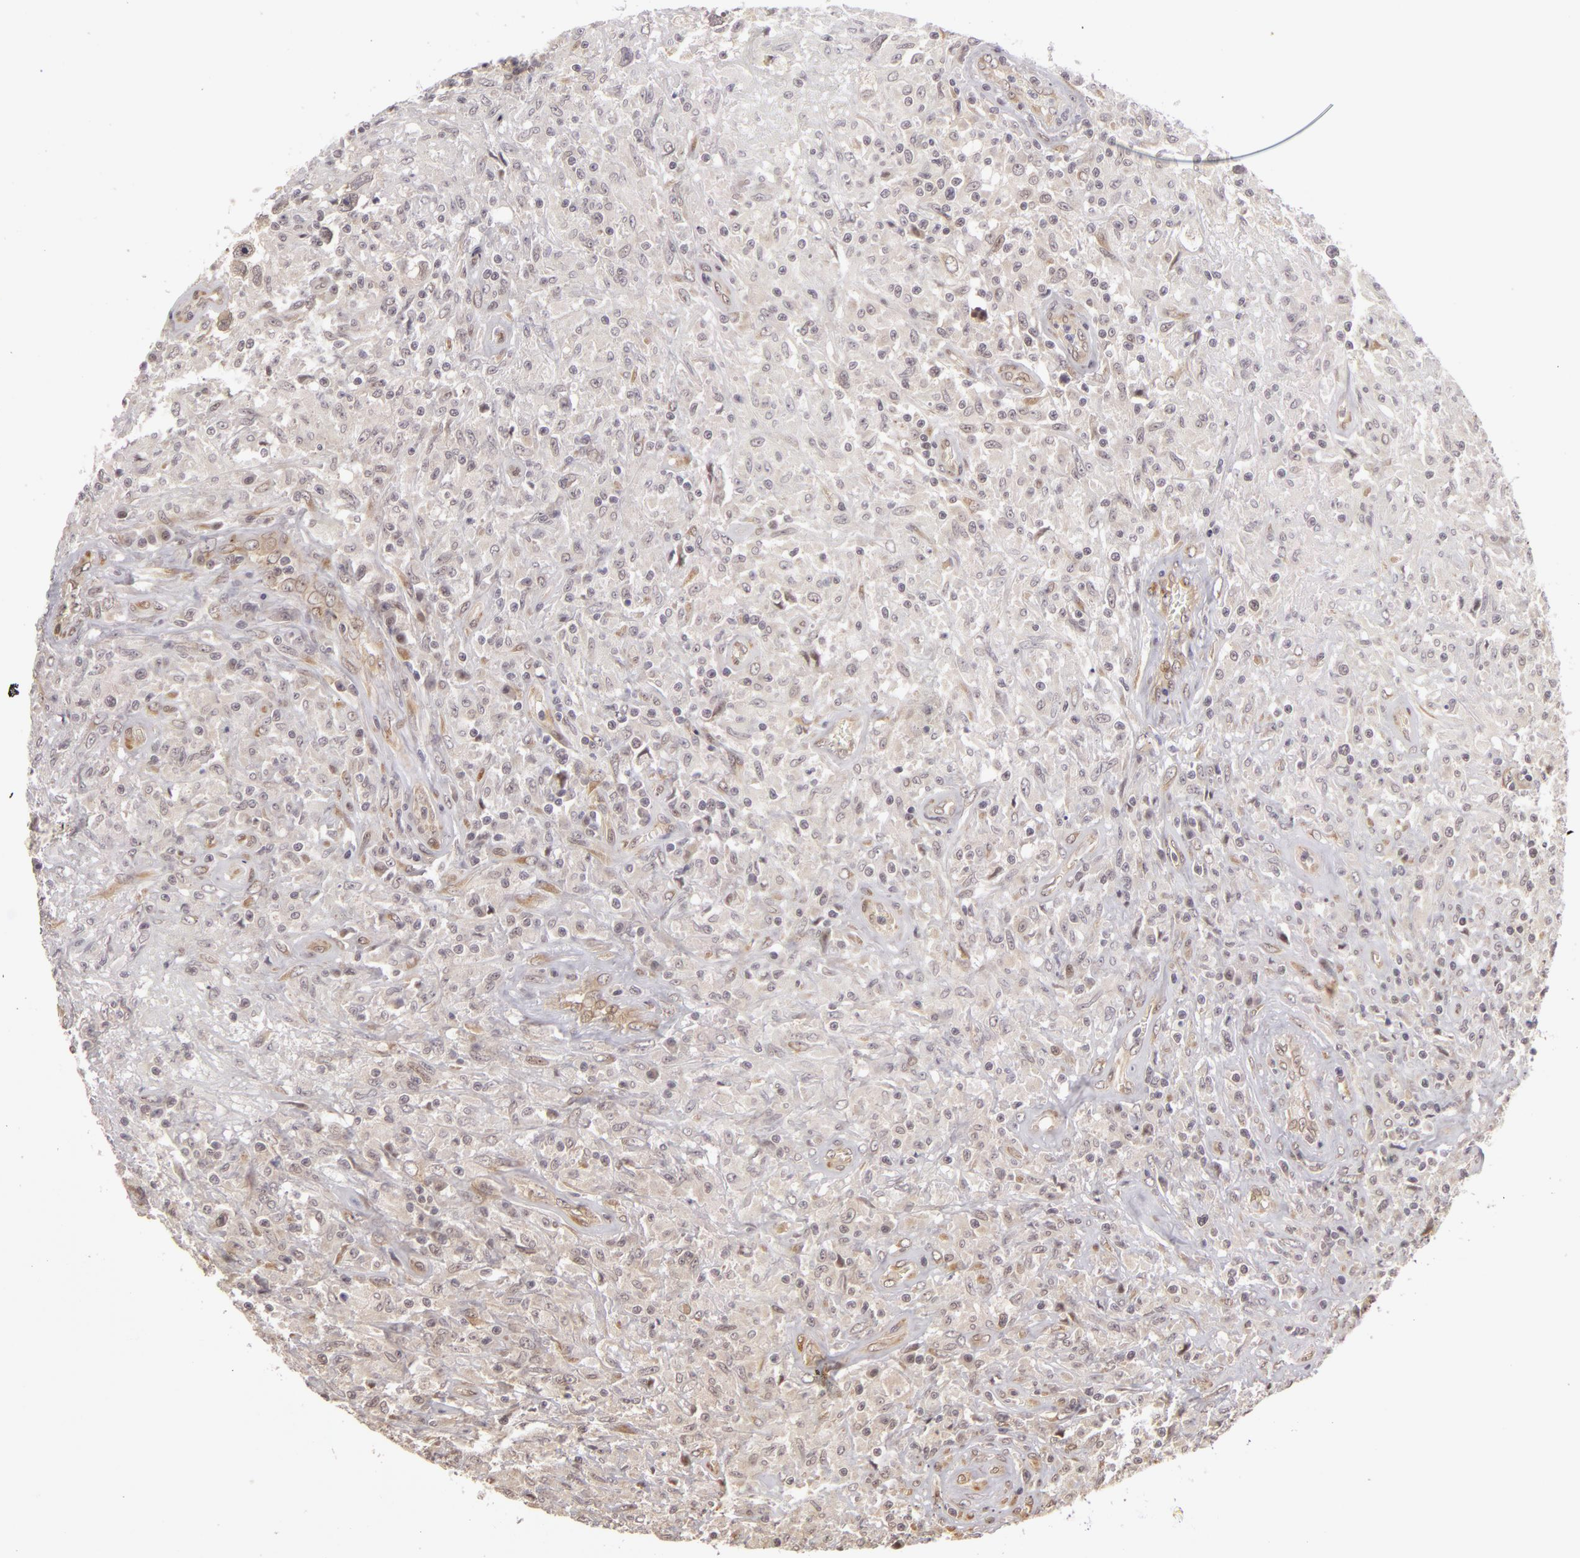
{"staining": {"intensity": "moderate", "quantity": "<25%", "location": "nuclear"}, "tissue": "testis cancer", "cell_type": "Tumor cells", "image_type": "cancer", "snomed": [{"axis": "morphology", "description": "Seminoma, NOS"}, {"axis": "topography", "description": "Testis"}], "caption": "A low amount of moderate nuclear staining is appreciated in approximately <25% of tumor cells in testis cancer (seminoma) tissue. (brown staining indicates protein expression, while blue staining denotes nuclei).", "gene": "ZNF133", "patient": {"sex": "male", "age": 34}}